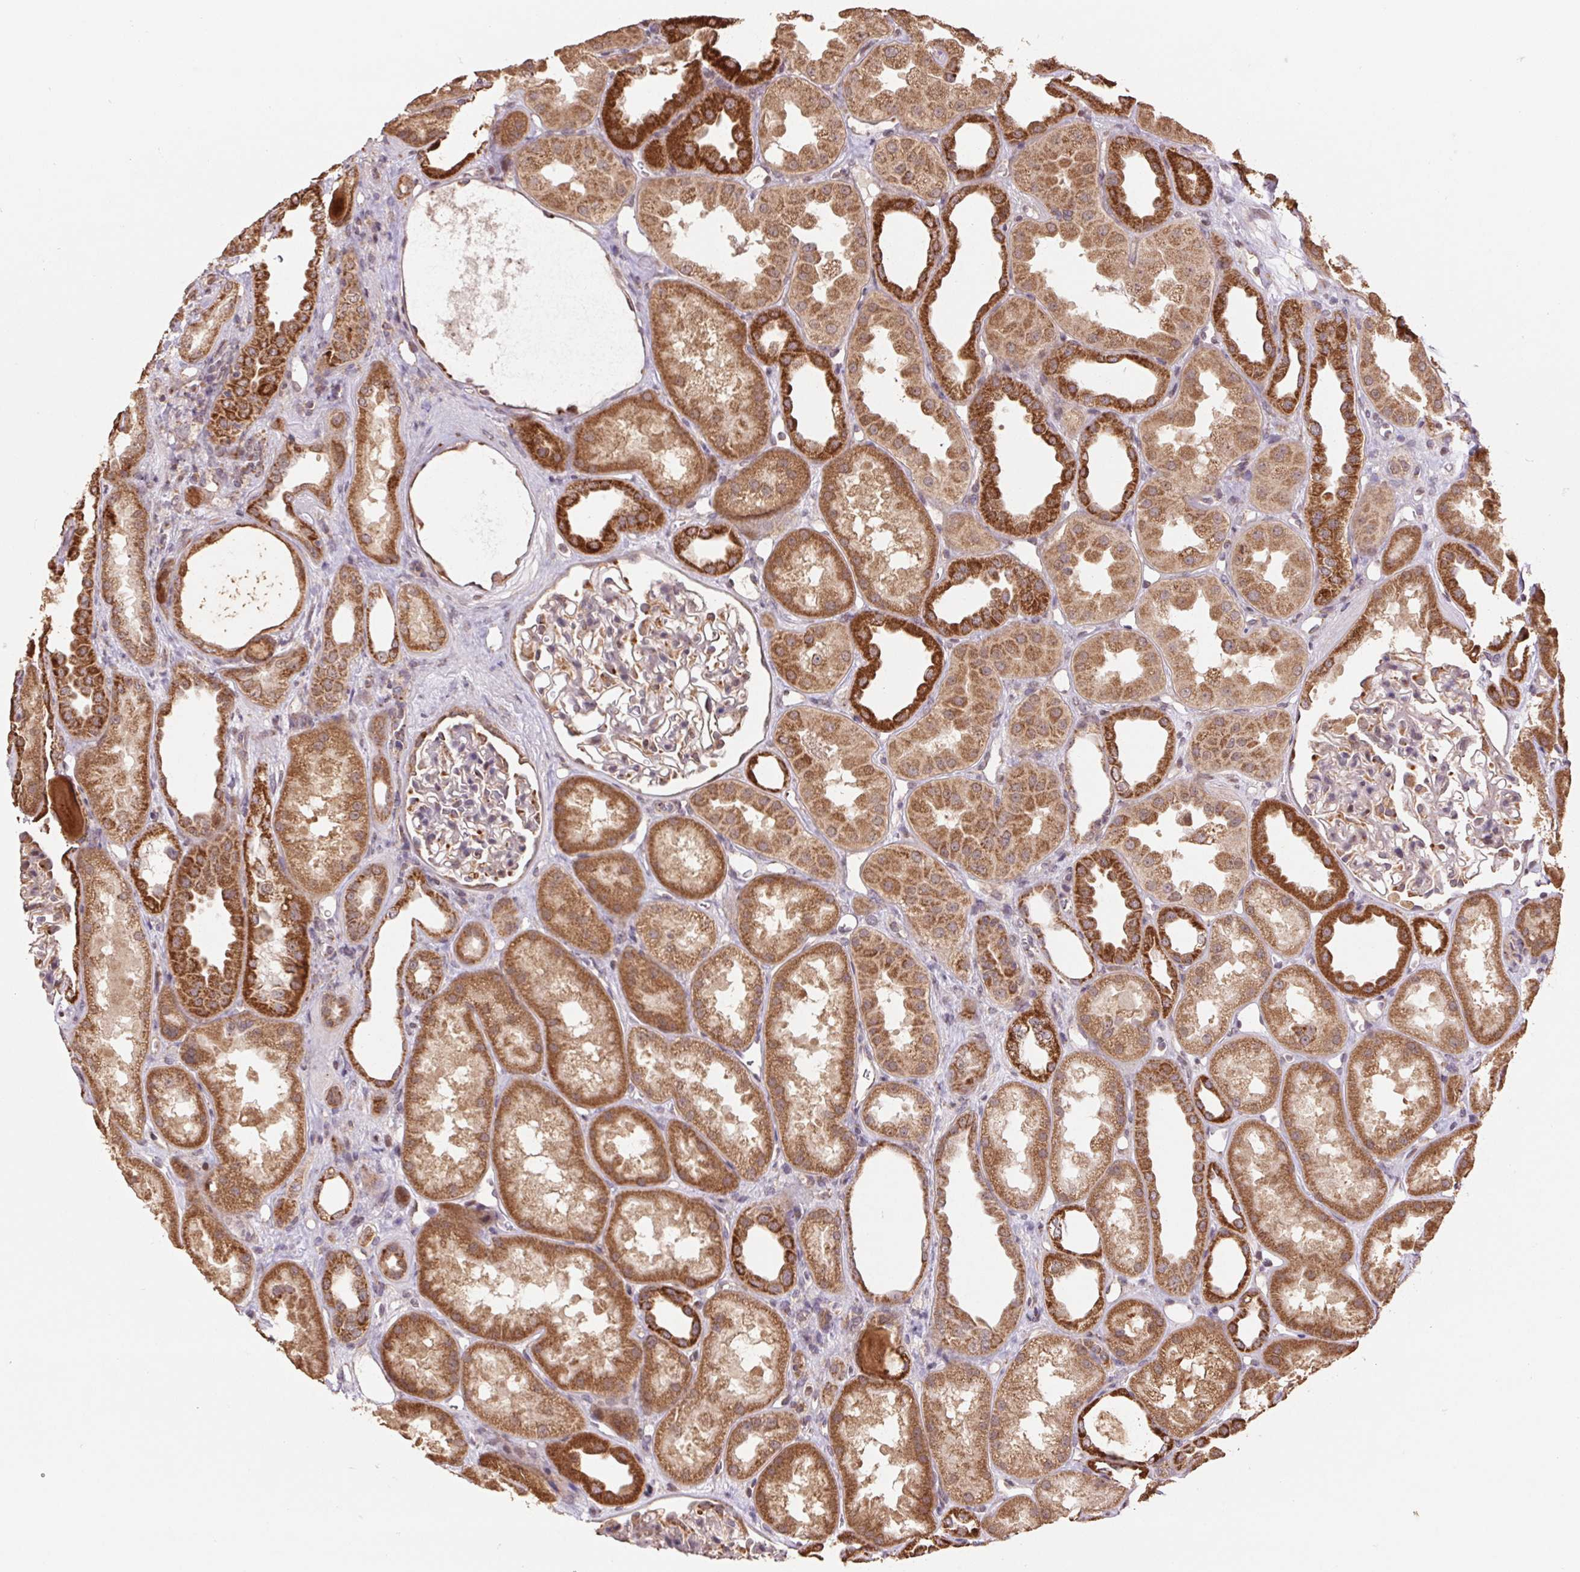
{"staining": {"intensity": "moderate", "quantity": "<25%", "location": "cytoplasmic/membranous"}, "tissue": "kidney", "cell_type": "Cells in glomeruli", "image_type": "normal", "snomed": [{"axis": "morphology", "description": "Normal tissue, NOS"}, {"axis": "topography", "description": "Kidney"}], "caption": "This image displays IHC staining of normal kidney, with low moderate cytoplasmic/membranous positivity in about <25% of cells in glomeruli.", "gene": "PDHA1", "patient": {"sex": "male", "age": 61}}